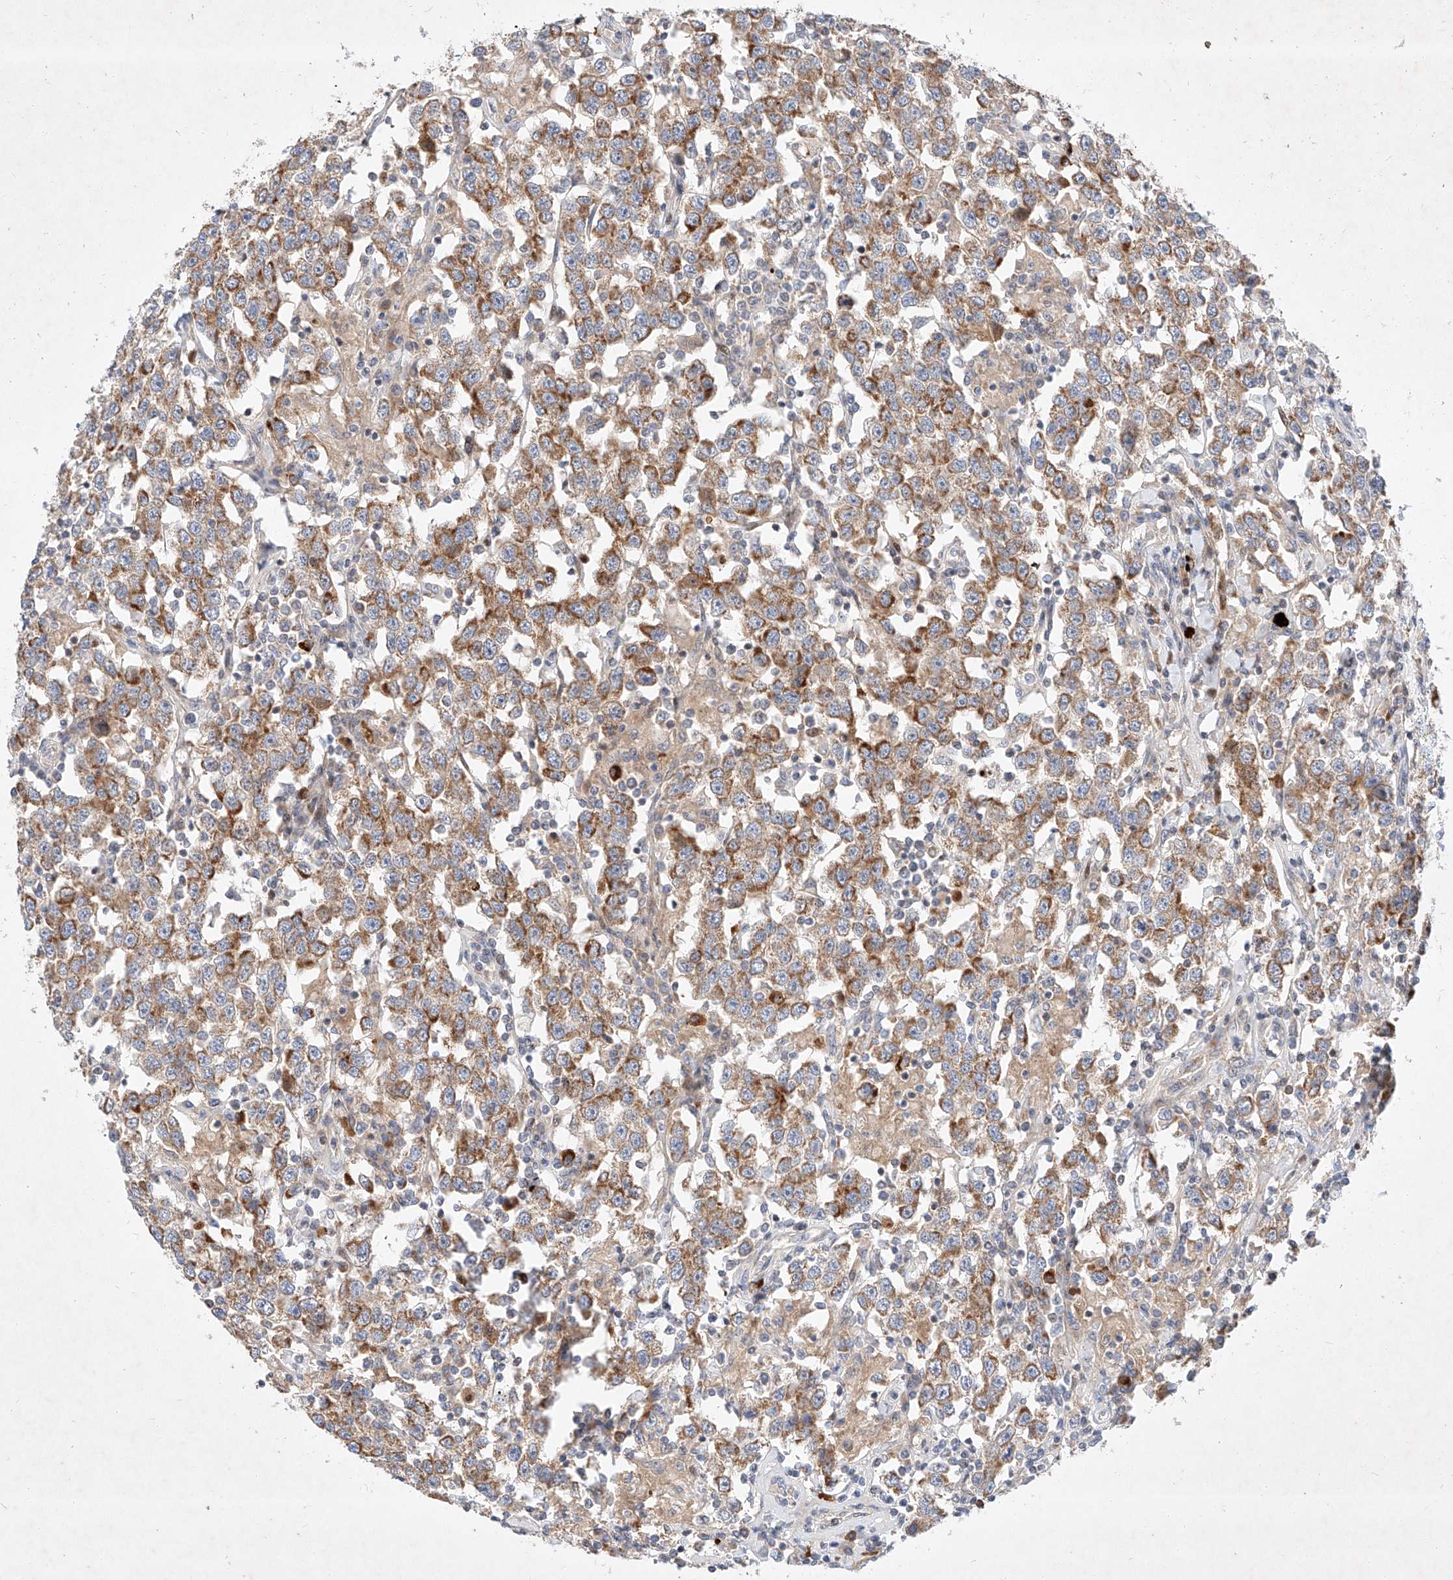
{"staining": {"intensity": "moderate", "quantity": ">75%", "location": "cytoplasmic/membranous"}, "tissue": "testis cancer", "cell_type": "Tumor cells", "image_type": "cancer", "snomed": [{"axis": "morphology", "description": "Seminoma, NOS"}, {"axis": "topography", "description": "Testis"}], "caption": "Testis seminoma stained for a protein (brown) demonstrates moderate cytoplasmic/membranous positive positivity in about >75% of tumor cells.", "gene": "OSGEPL1", "patient": {"sex": "male", "age": 41}}